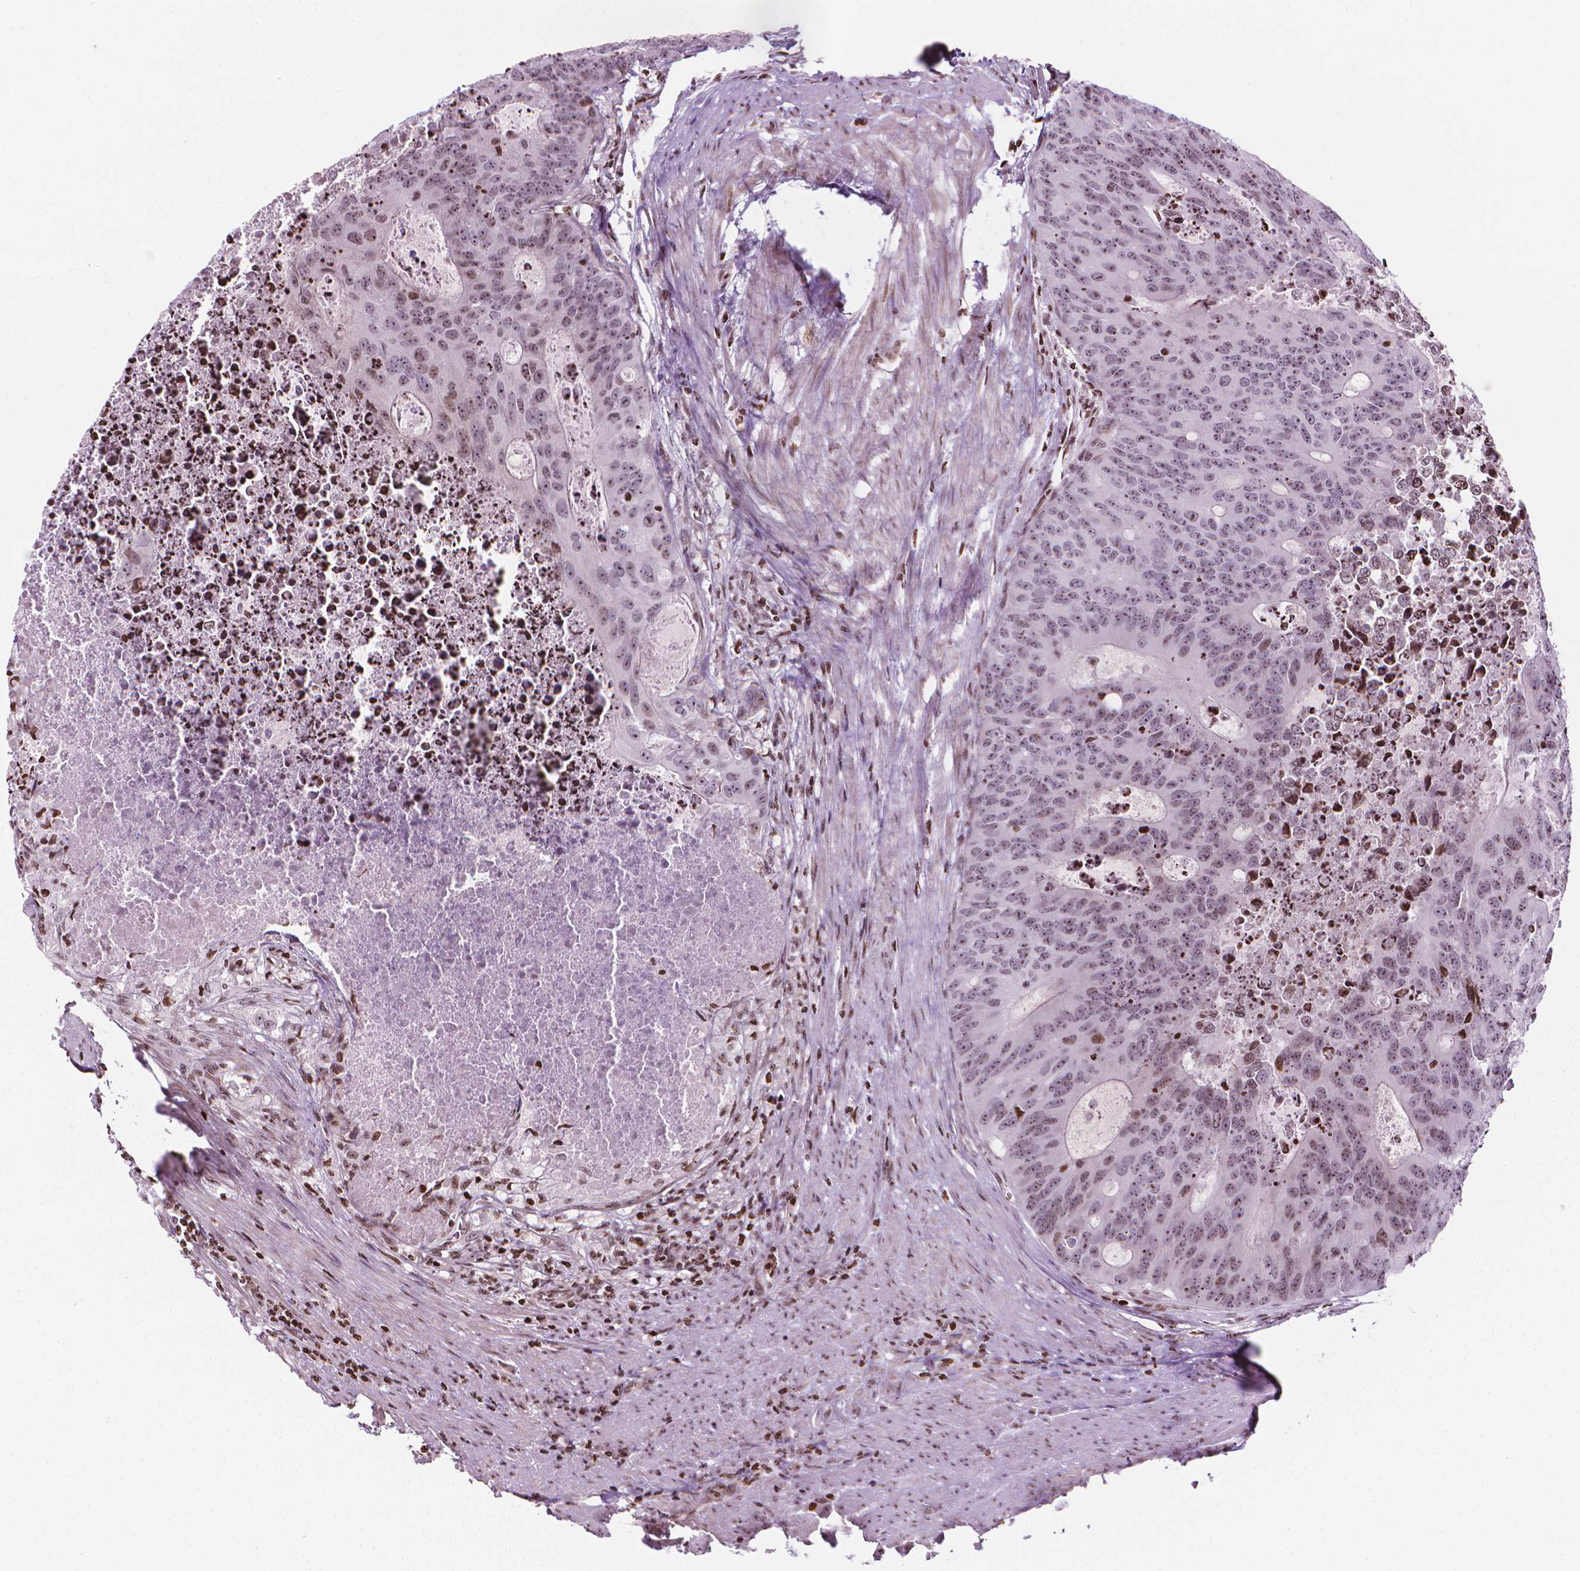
{"staining": {"intensity": "moderate", "quantity": "25%-75%", "location": "nuclear"}, "tissue": "colorectal cancer", "cell_type": "Tumor cells", "image_type": "cancer", "snomed": [{"axis": "morphology", "description": "Adenocarcinoma, NOS"}, {"axis": "topography", "description": "Colon"}], "caption": "Colorectal cancer stained for a protein exhibits moderate nuclear positivity in tumor cells.", "gene": "PIP4K2A", "patient": {"sex": "male", "age": 67}}